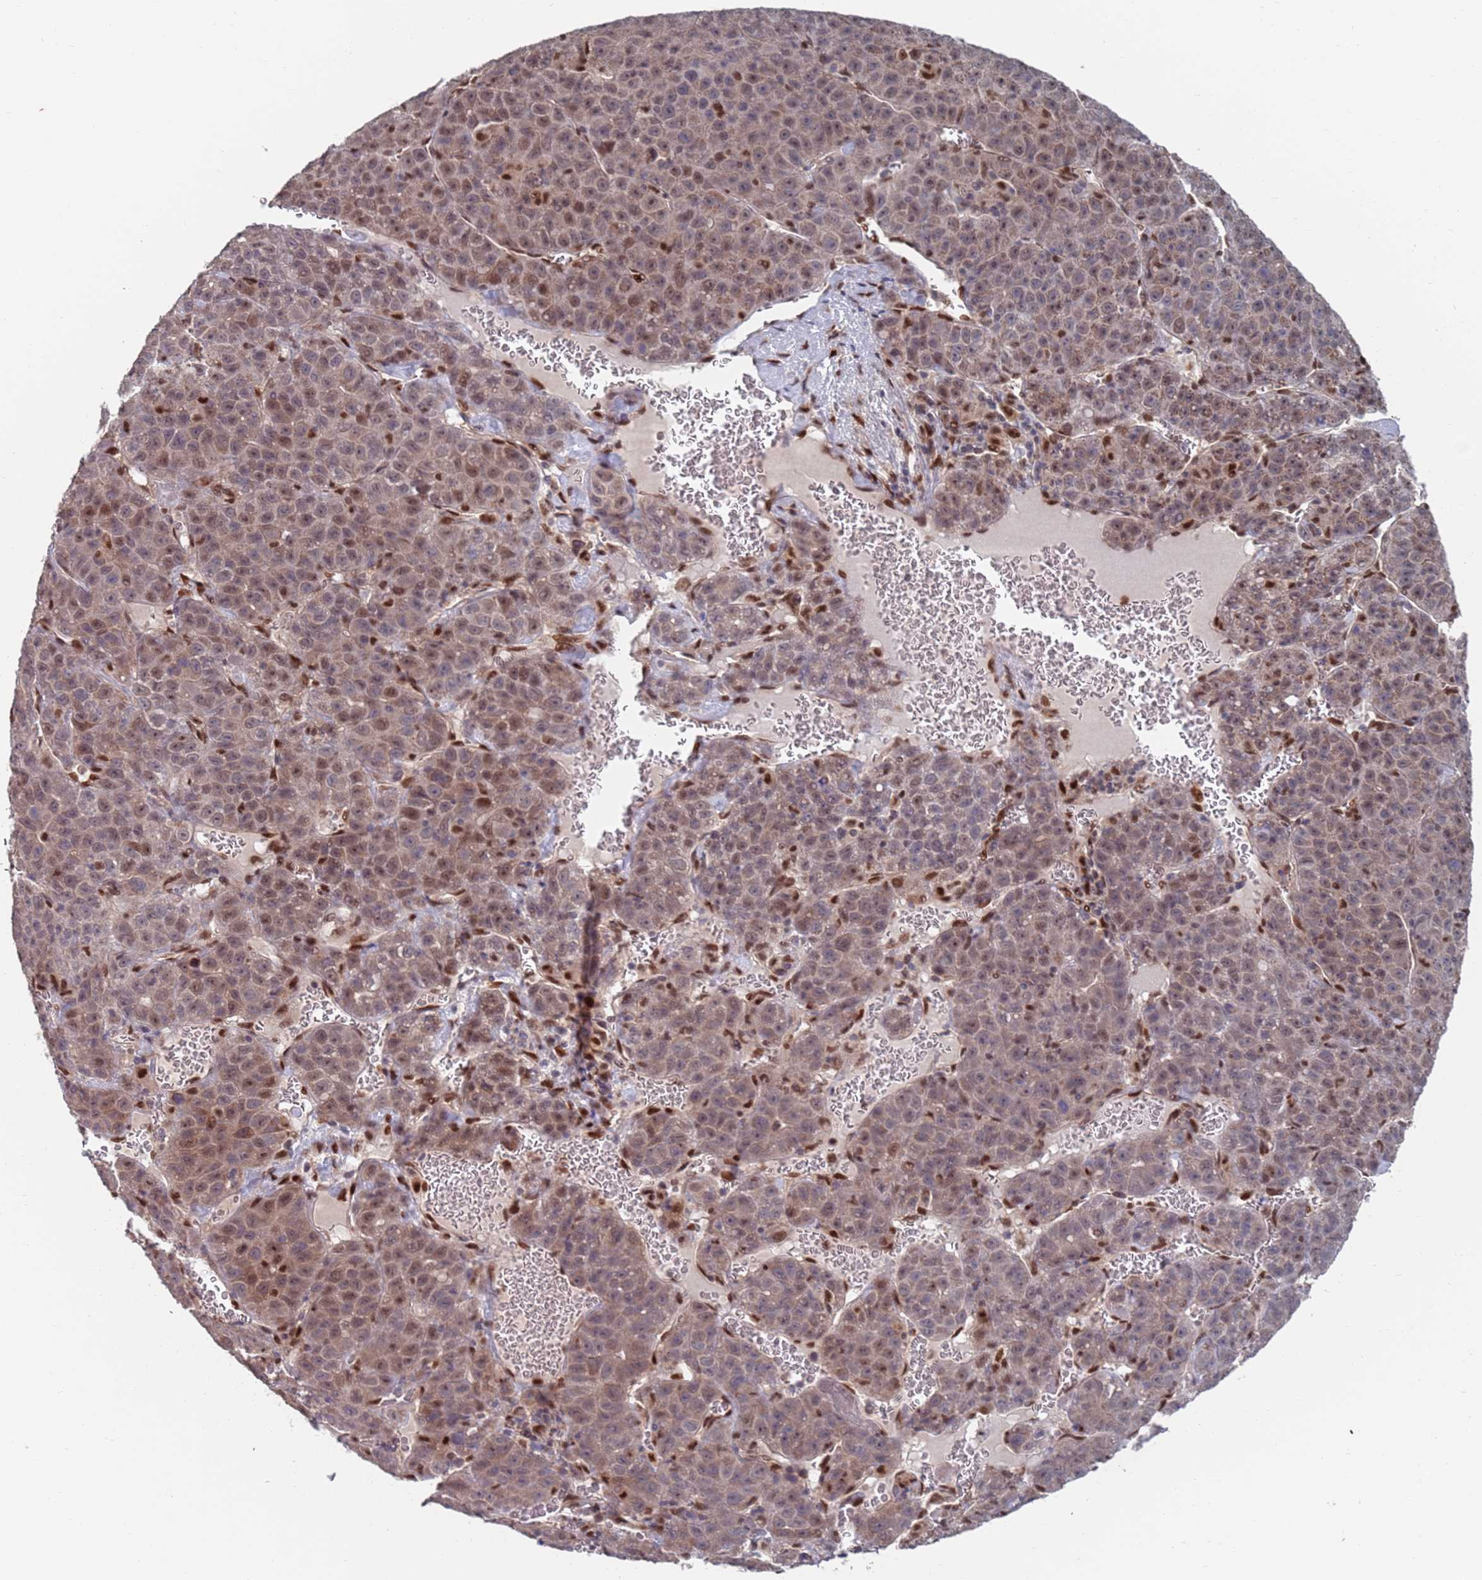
{"staining": {"intensity": "negative", "quantity": "none", "location": "none"}, "tissue": "liver cancer", "cell_type": "Tumor cells", "image_type": "cancer", "snomed": [{"axis": "morphology", "description": "Carcinoma, Hepatocellular, NOS"}, {"axis": "topography", "description": "Liver"}], "caption": "Tumor cells show no significant staining in liver cancer.", "gene": "RPP25", "patient": {"sex": "female", "age": 53}}